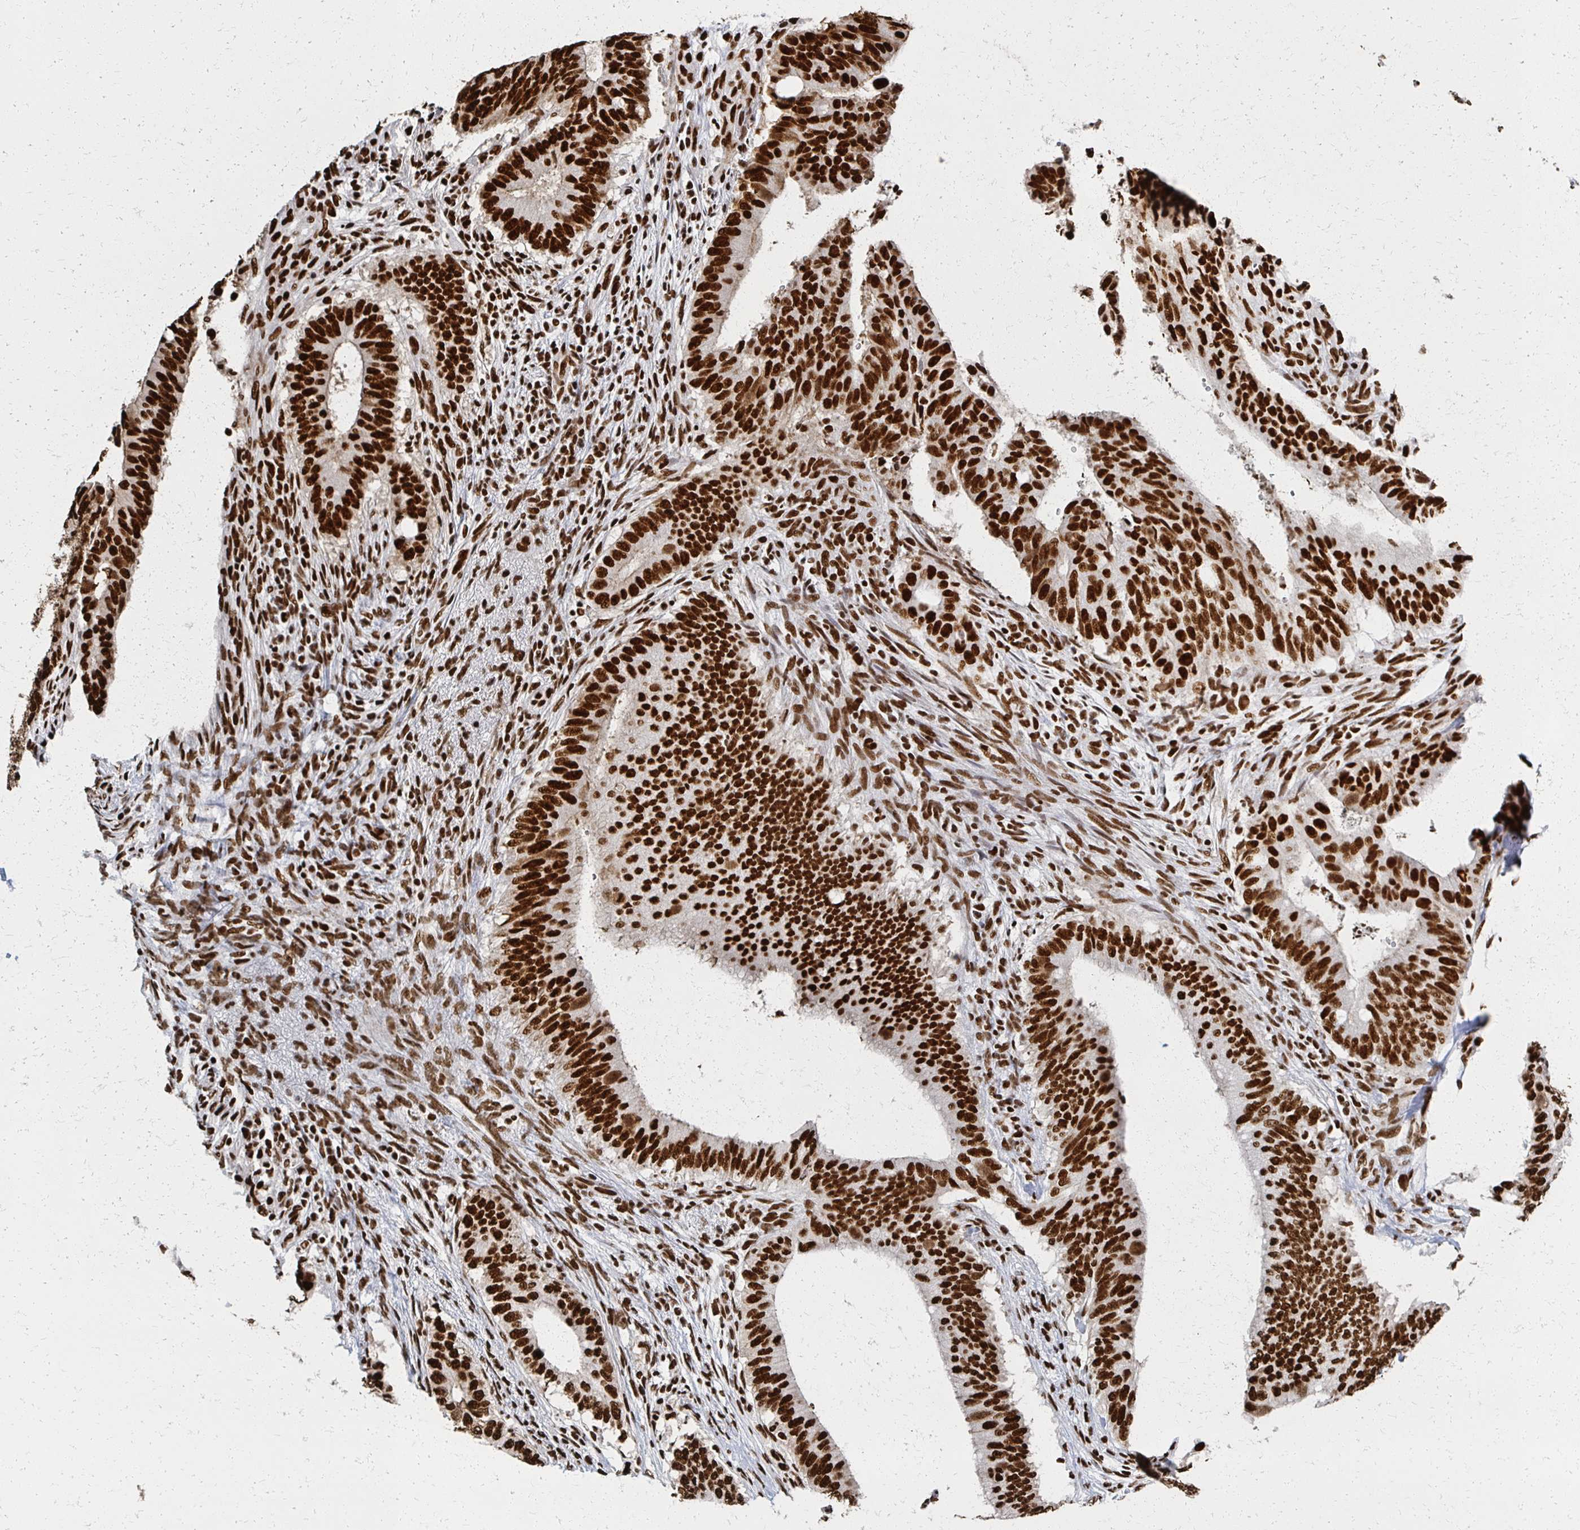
{"staining": {"intensity": "strong", "quantity": ">75%", "location": "nuclear"}, "tissue": "colorectal cancer", "cell_type": "Tumor cells", "image_type": "cancer", "snomed": [{"axis": "morphology", "description": "Adenocarcinoma, NOS"}, {"axis": "topography", "description": "Colon"}], "caption": "Adenocarcinoma (colorectal) tissue exhibits strong nuclear expression in approximately >75% of tumor cells (DAB (3,3'-diaminobenzidine) = brown stain, brightfield microscopy at high magnification).", "gene": "RBBP7", "patient": {"sex": "female", "age": 43}}